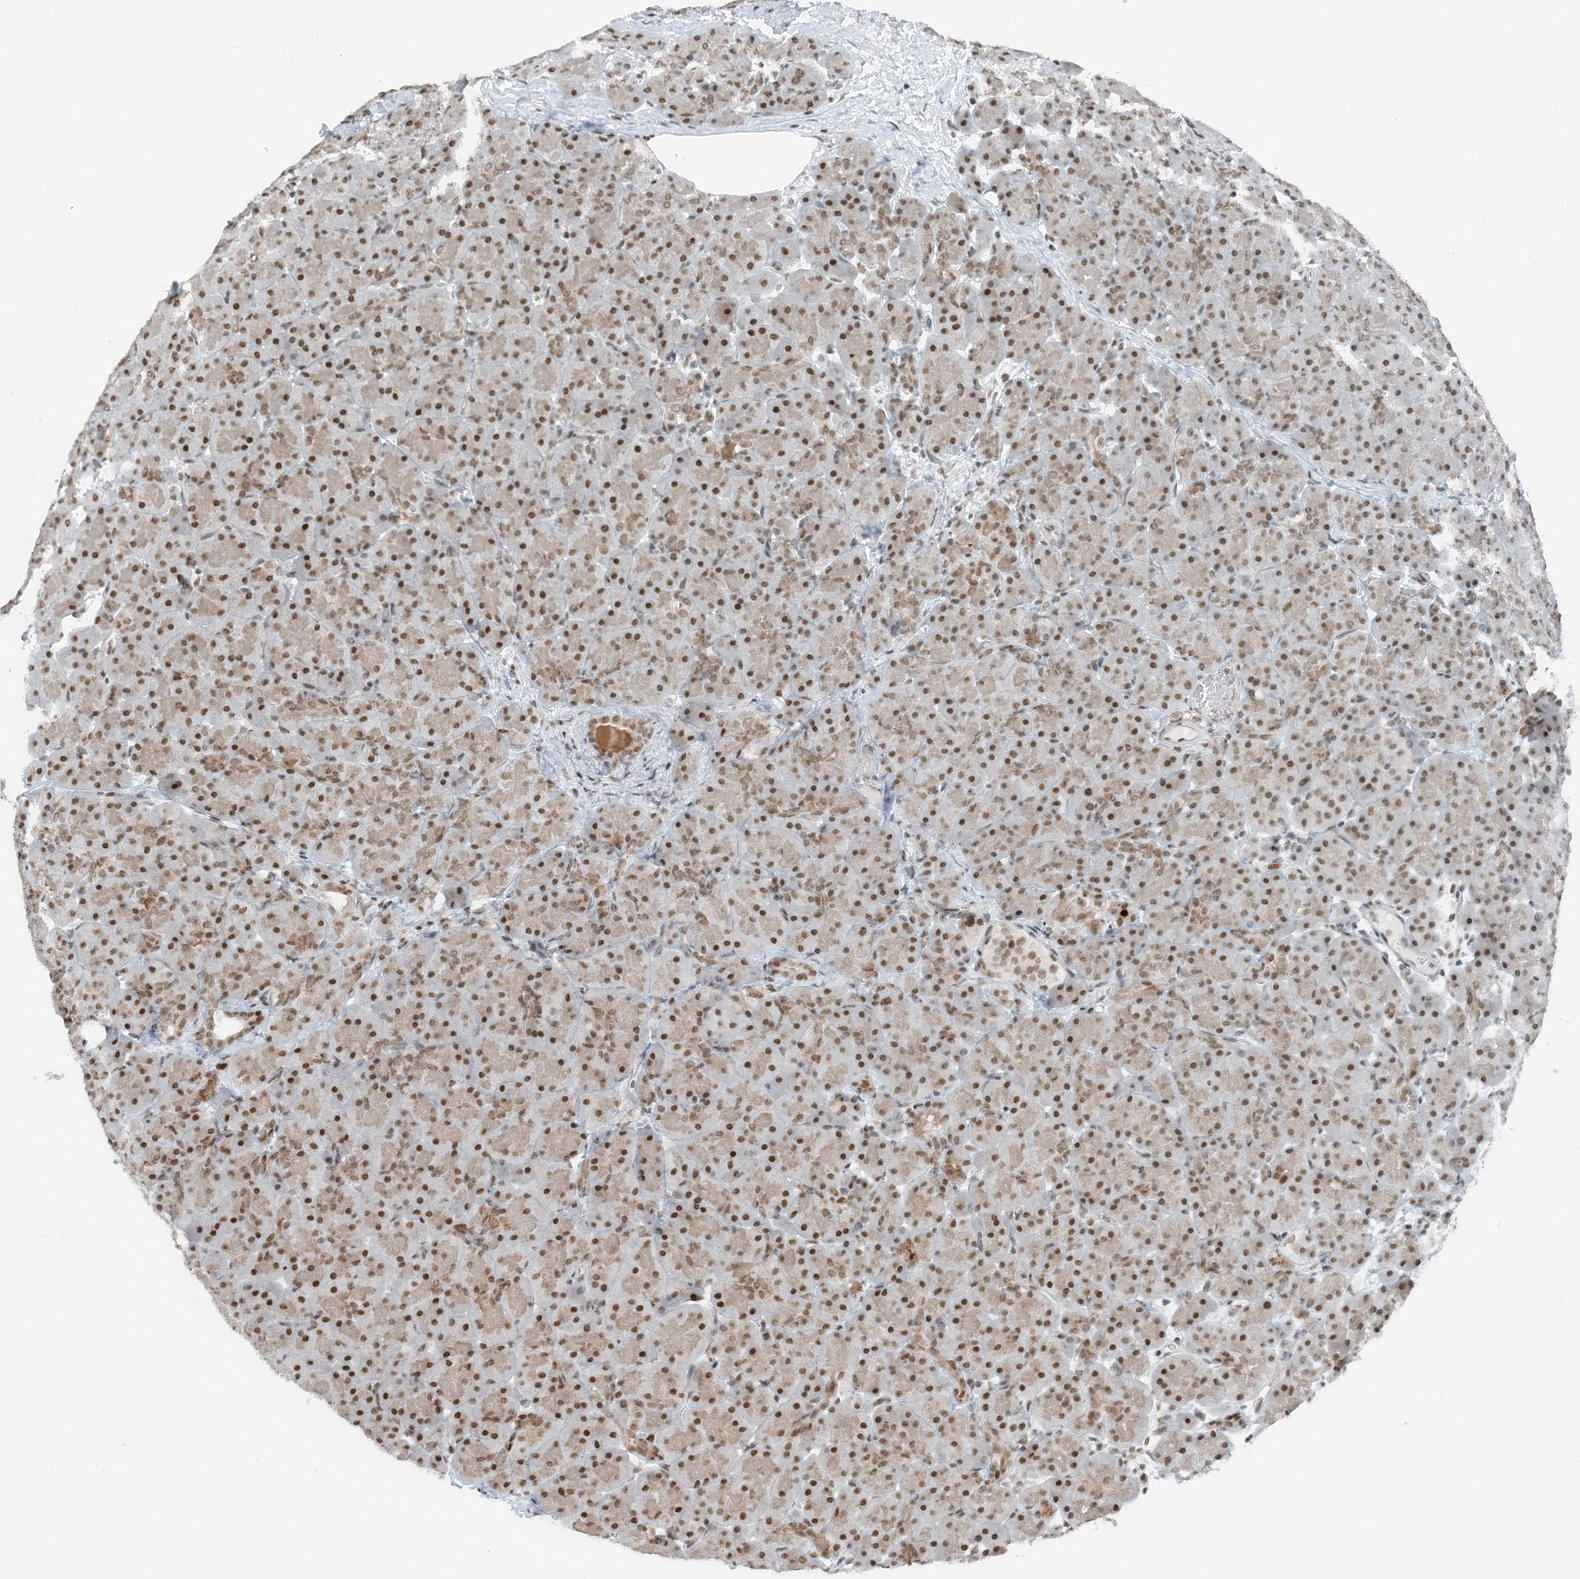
{"staining": {"intensity": "moderate", "quantity": ">75%", "location": "nuclear"}, "tissue": "pancreas", "cell_type": "Exocrine glandular cells", "image_type": "normal", "snomed": [{"axis": "morphology", "description": "Normal tissue, NOS"}, {"axis": "topography", "description": "Pancreas"}], "caption": "A high-resolution photomicrograph shows immunohistochemistry staining of benign pancreas, which displays moderate nuclear expression in approximately >75% of exocrine glandular cells.", "gene": "ZNF500", "patient": {"sex": "male", "age": 66}}